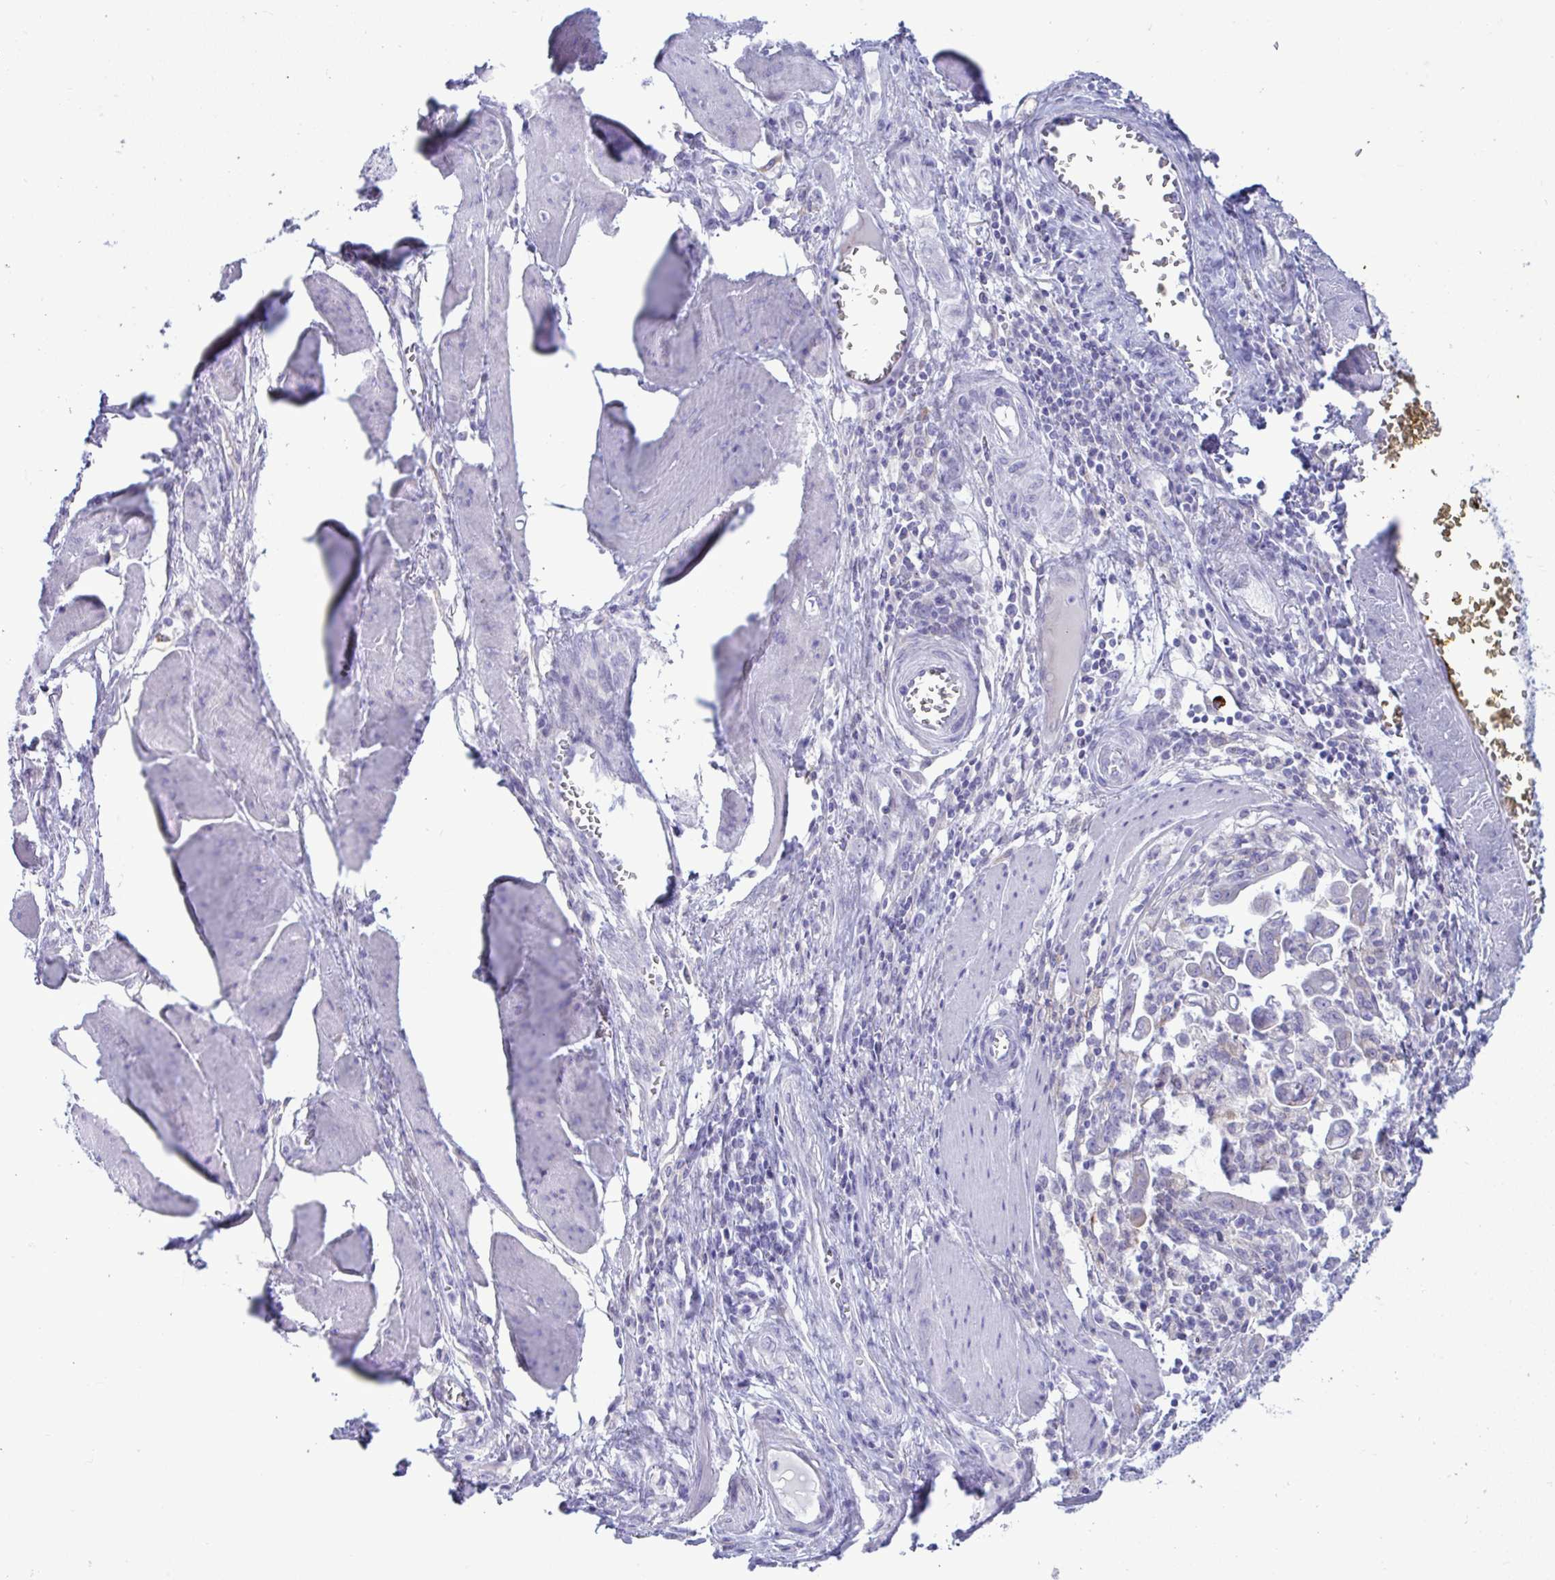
{"staining": {"intensity": "negative", "quantity": "none", "location": "none"}, "tissue": "stomach cancer", "cell_type": "Tumor cells", "image_type": "cancer", "snomed": [{"axis": "morphology", "description": "Adenocarcinoma, NOS"}, {"axis": "topography", "description": "Stomach, upper"}], "caption": "Adenocarcinoma (stomach) stained for a protein using immunohistochemistry (IHC) demonstrates no positivity tumor cells.", "gene": "SREBF1", "patient": {"sex": "male", "age": 80}}